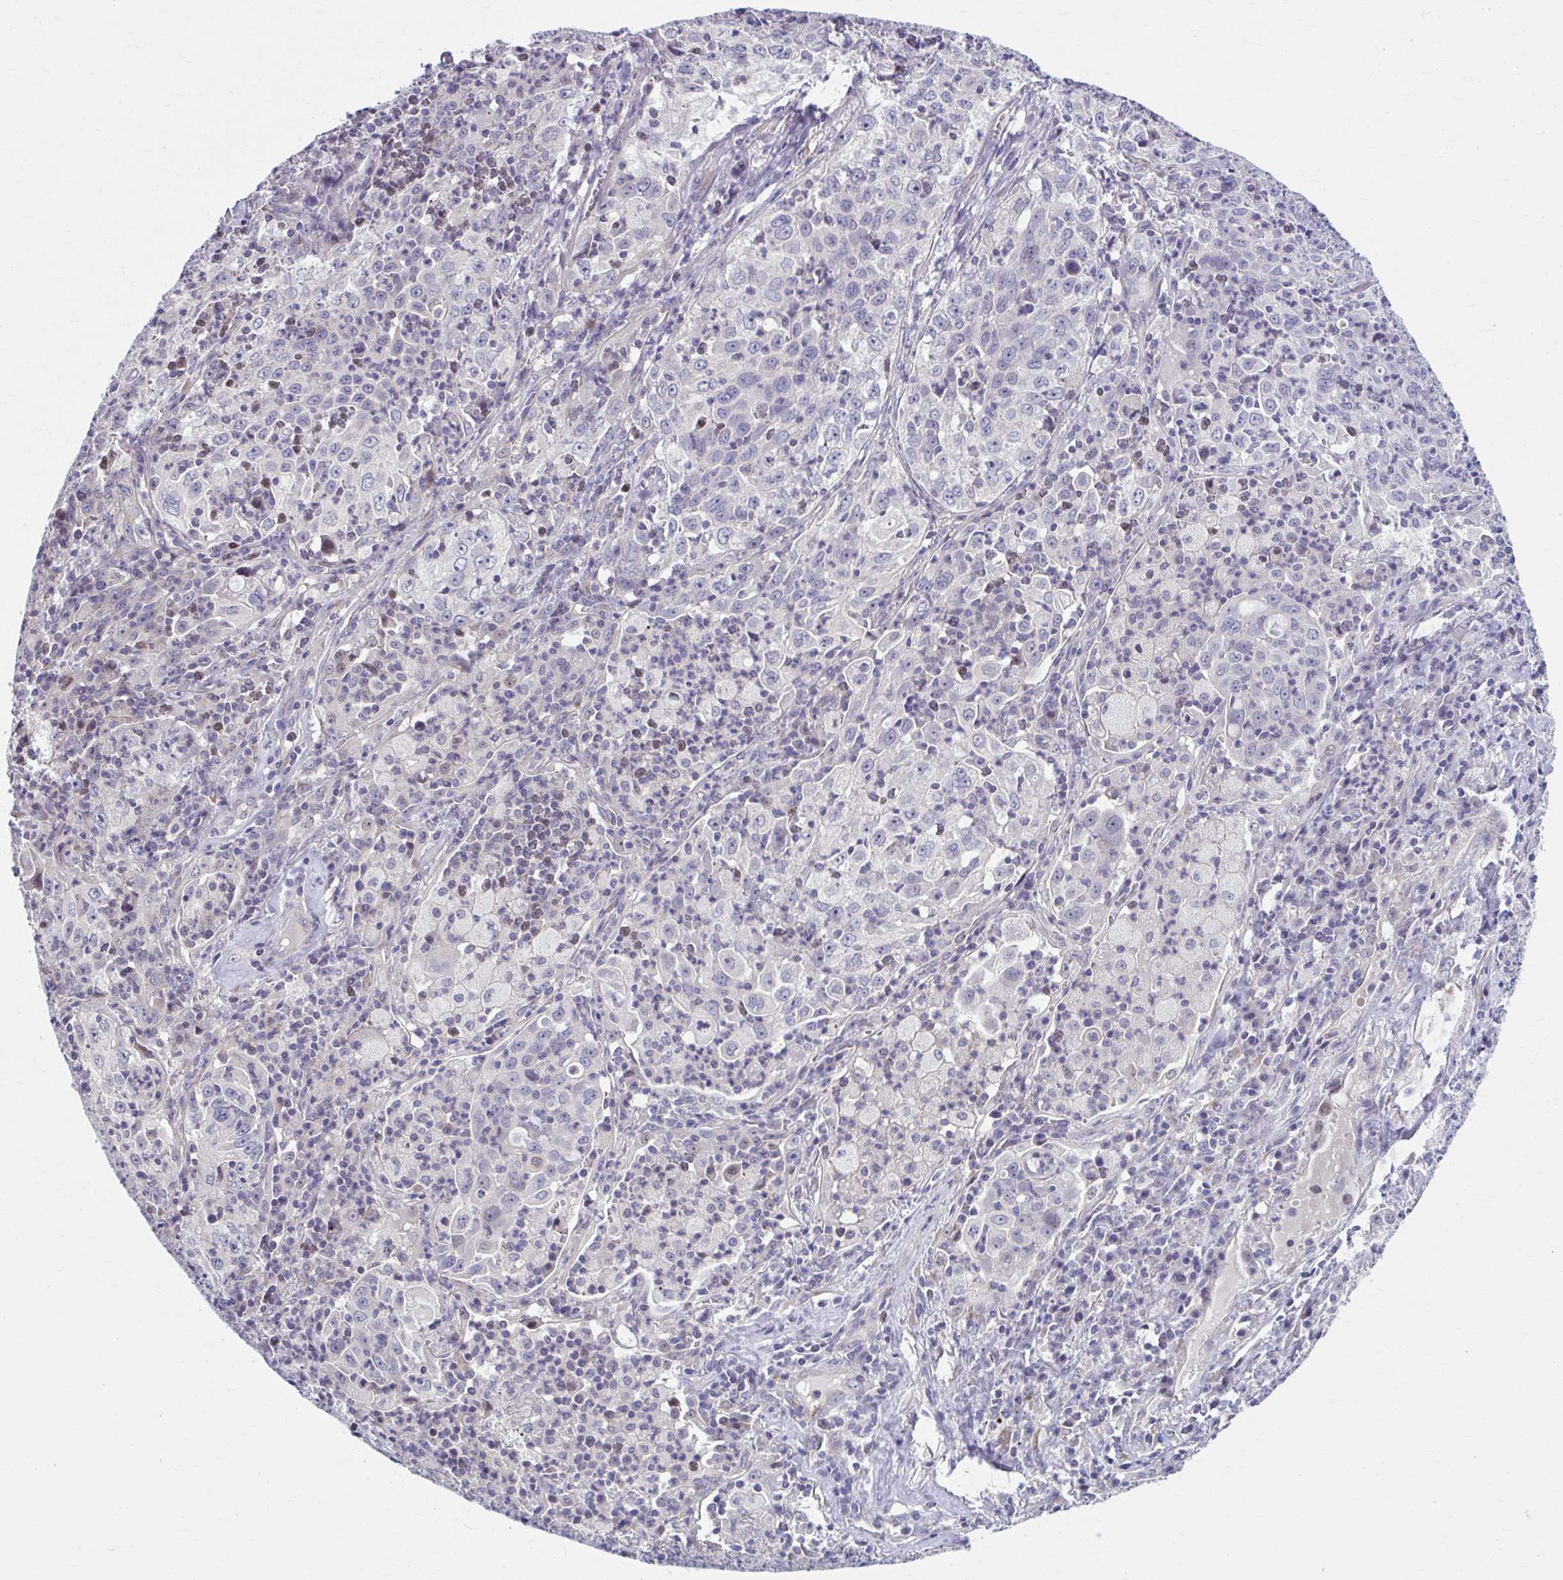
{"staining": {"intensity": "negative", "quantity": "none", "location": "none"}, "tissue": "lung cancer", "cell_type": "Tumor cells", "image_type": "cancer", "snomed": [{"axis": "morphology", "description": "Squamous cell carcinoma, NOS"}, {"axis": "topography", "description": "Lung"}], "caption": "The histopathology image shows no staining of tumor cells in lung squamous cell carcinoma.", "gene": "CHST3", "patient": {"sex": "male", "age": 71}}